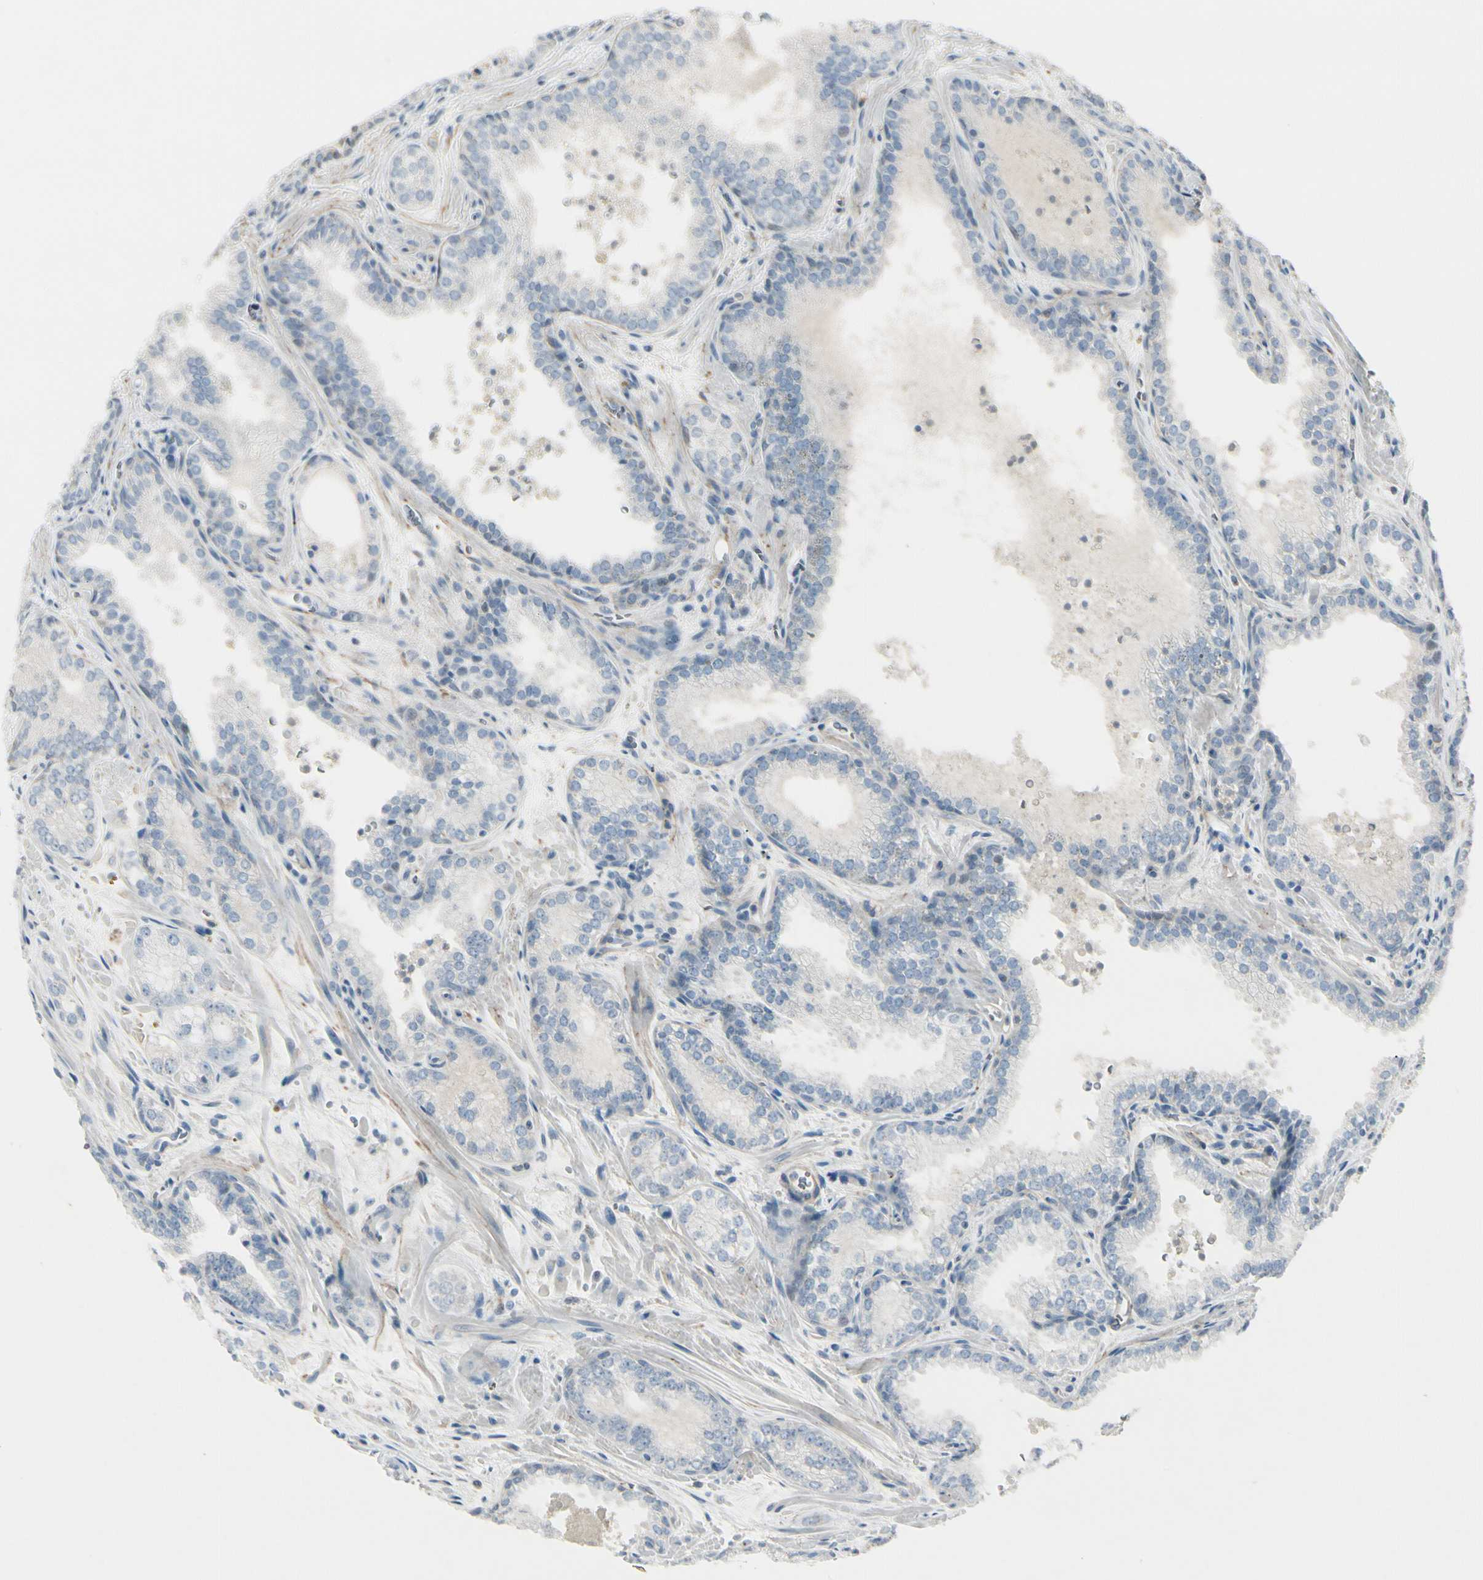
{"staining": {"intensity": "negative", "quantity": "none", "location": "none"}, "tissue": "prostate cancer", "cell_type": "Tumor cells", "image_type": "cancer", "snomed": [{"axis": "morphology", "description": "Adenocarcinoma, Low grade"}, {"axis": "topography", "description": "Prostate"}], "caption": "IHC image of adenocarcinoma (low-grade) (prostate) stained for a protein (brown), which shows no positivity in tumor cells. (Brightfield microscopy of DAB (3,3'-diaminobenzidine) immunohistochemistry (IHC) at high magnification).", "gene": "CACNA2D1", "patient": {"sex": "male", "age": 60}}